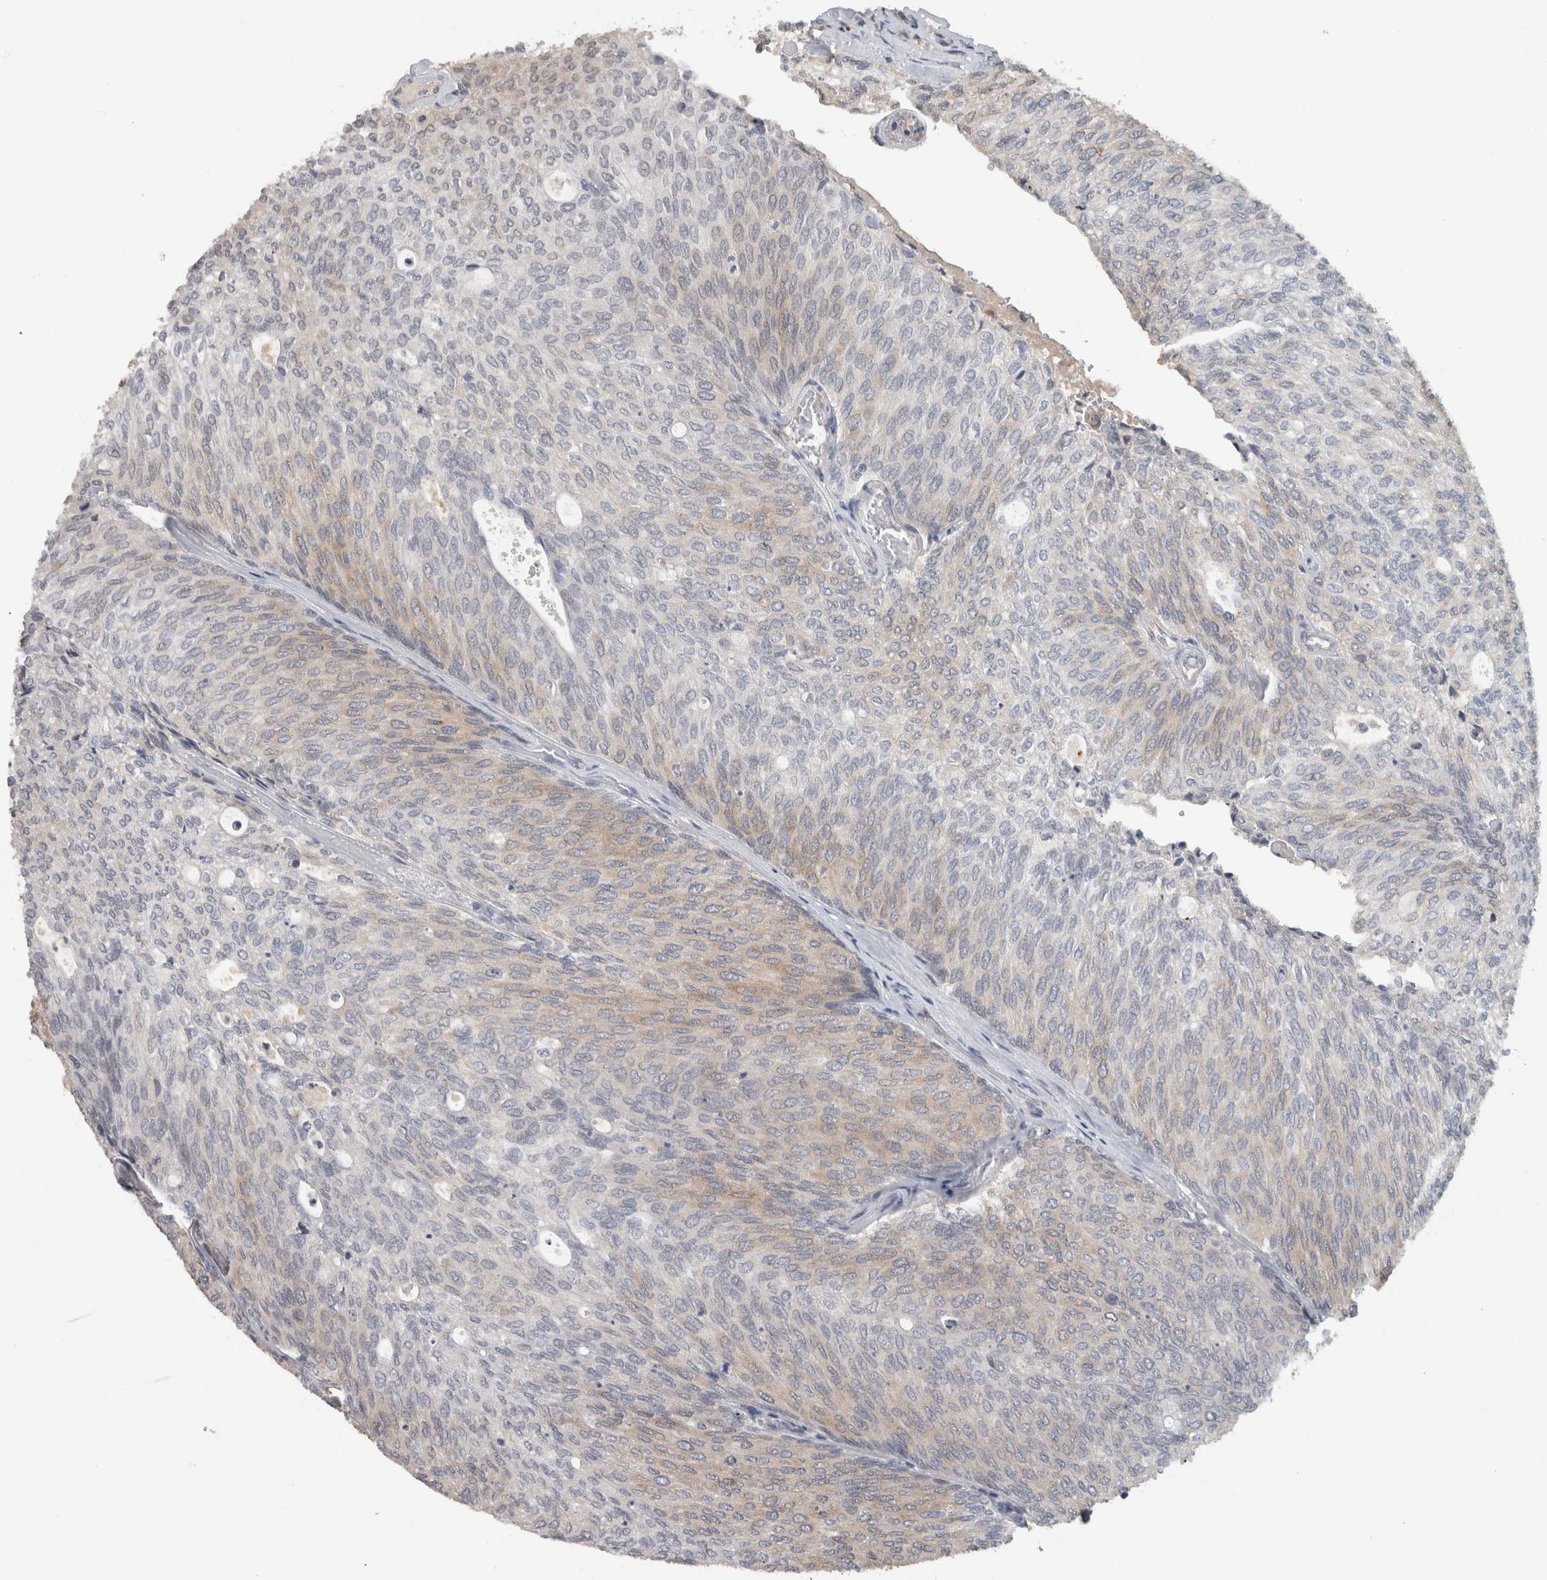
{"staining": {"intensity": "weak", "quantity": "<25%", "location": "cytoplasmic/membranous"}, "tissue": "urothelial cancer", "cell_type": "Tumor cells", "image_type": "cancer", "snomed": [{"axis": "morphology", "description": "Urothelial carcinoma, Low grade"}, {"axis": "topography", "description": "Urinary bladder"}], "caption": "There is no significant expression in tumor cells of urothelial carcinoma (low-grade).", "gene": "PRXL2A", "patient": {"sex": "female", "age": 79}}